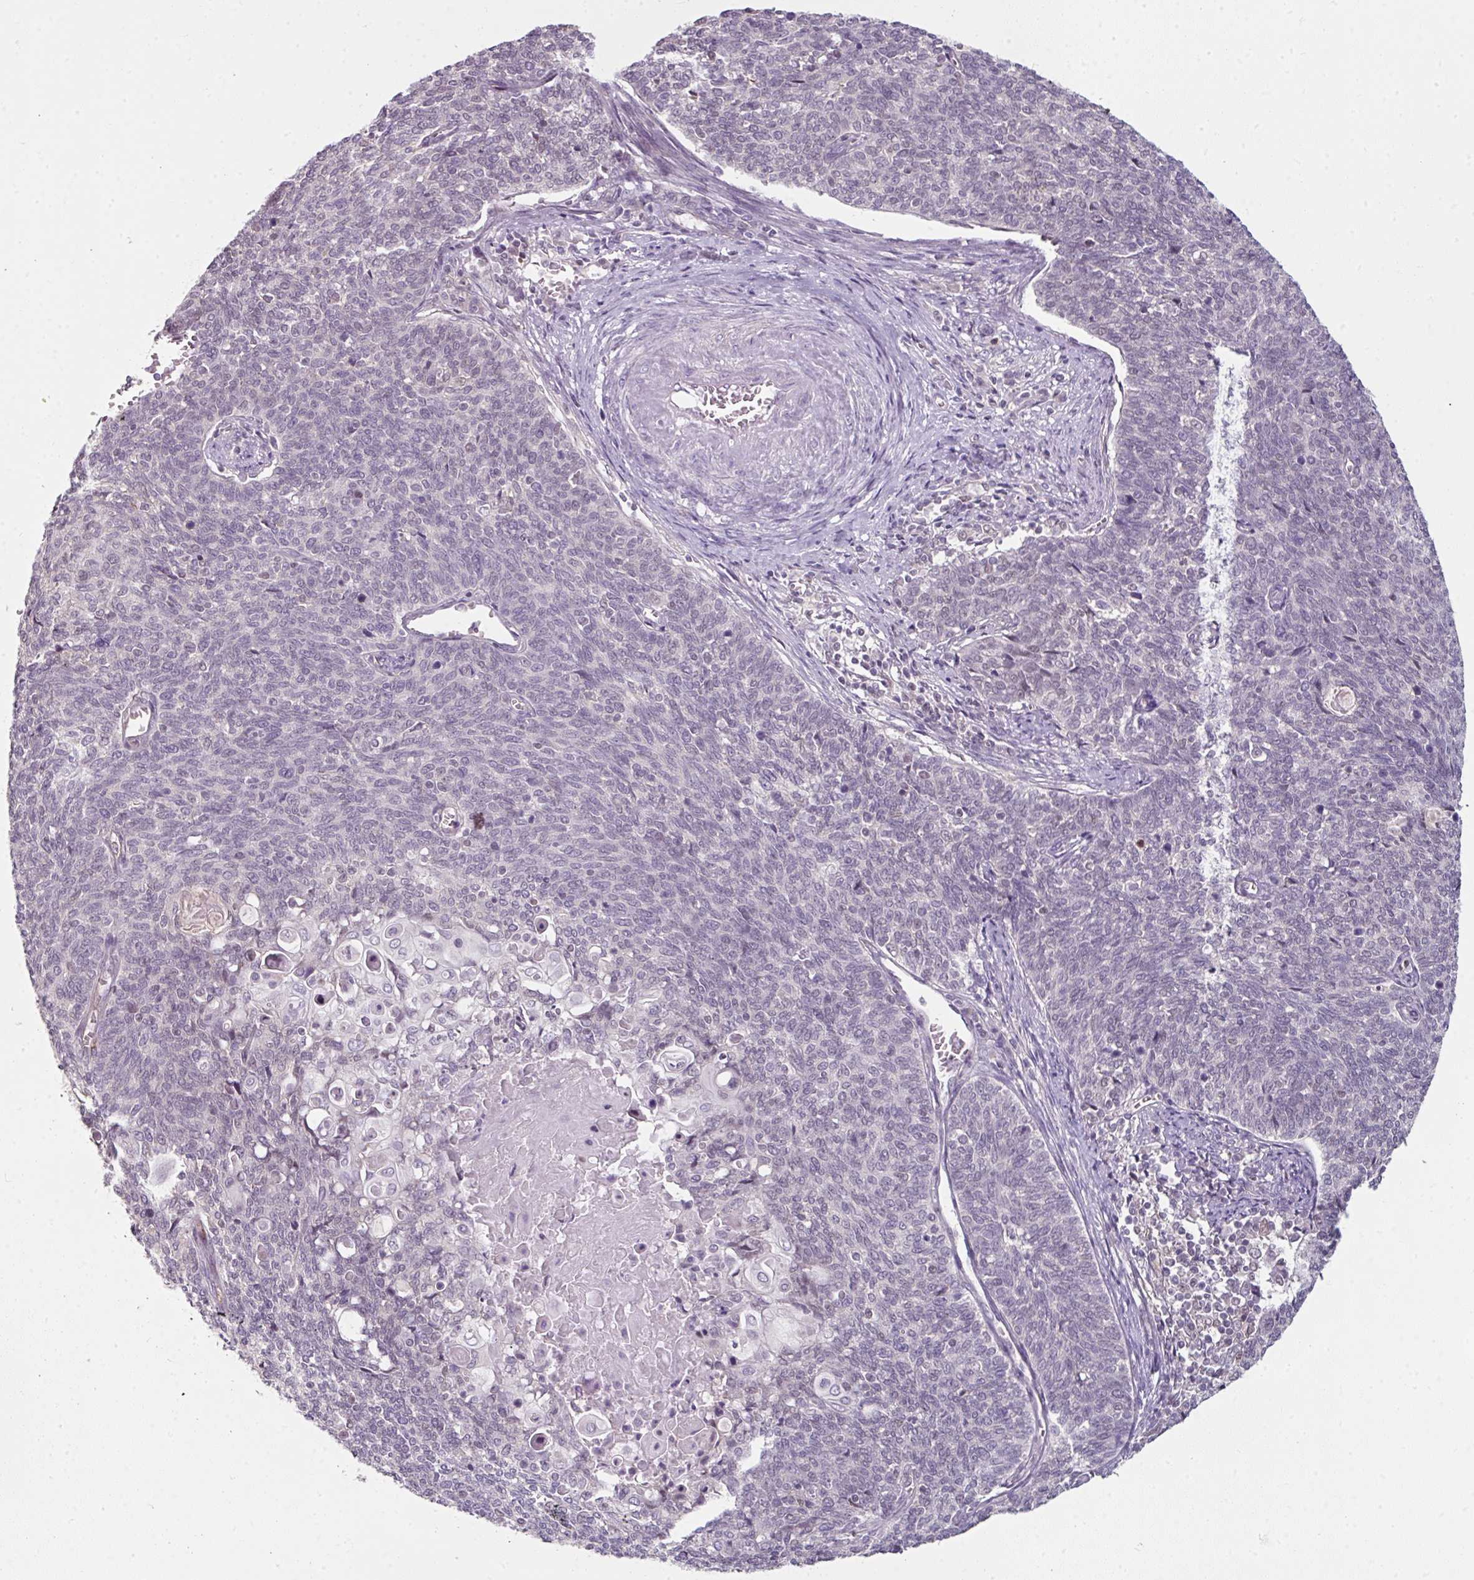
{"staining": {"intensity": "negative", "quantity": "none", "location": "none"}, "tissue": "cervical cancer", "cell_type": "Tumor cells", "image_type": "cancer", "snomed": [{"axis": "morphology", "description": "Squamous cell carcinoma, NOS"}, {"axis": "topography", "description": "Cervix"}], "caption": "An immunohistochemistry (IHC) photomicrograph of cervical squamous cell carcinoma is shown. There is no staining in tumor cells of cervical squamous cell carcinoma. Brightfield microscopy of IHC stained with DAB (3,3'-diaminobenzidine) (brown) and hematoxylin (blue), captured at high magnification.", "gene": "C19orf33", "patient": {"sex": "female", "age": 39}}